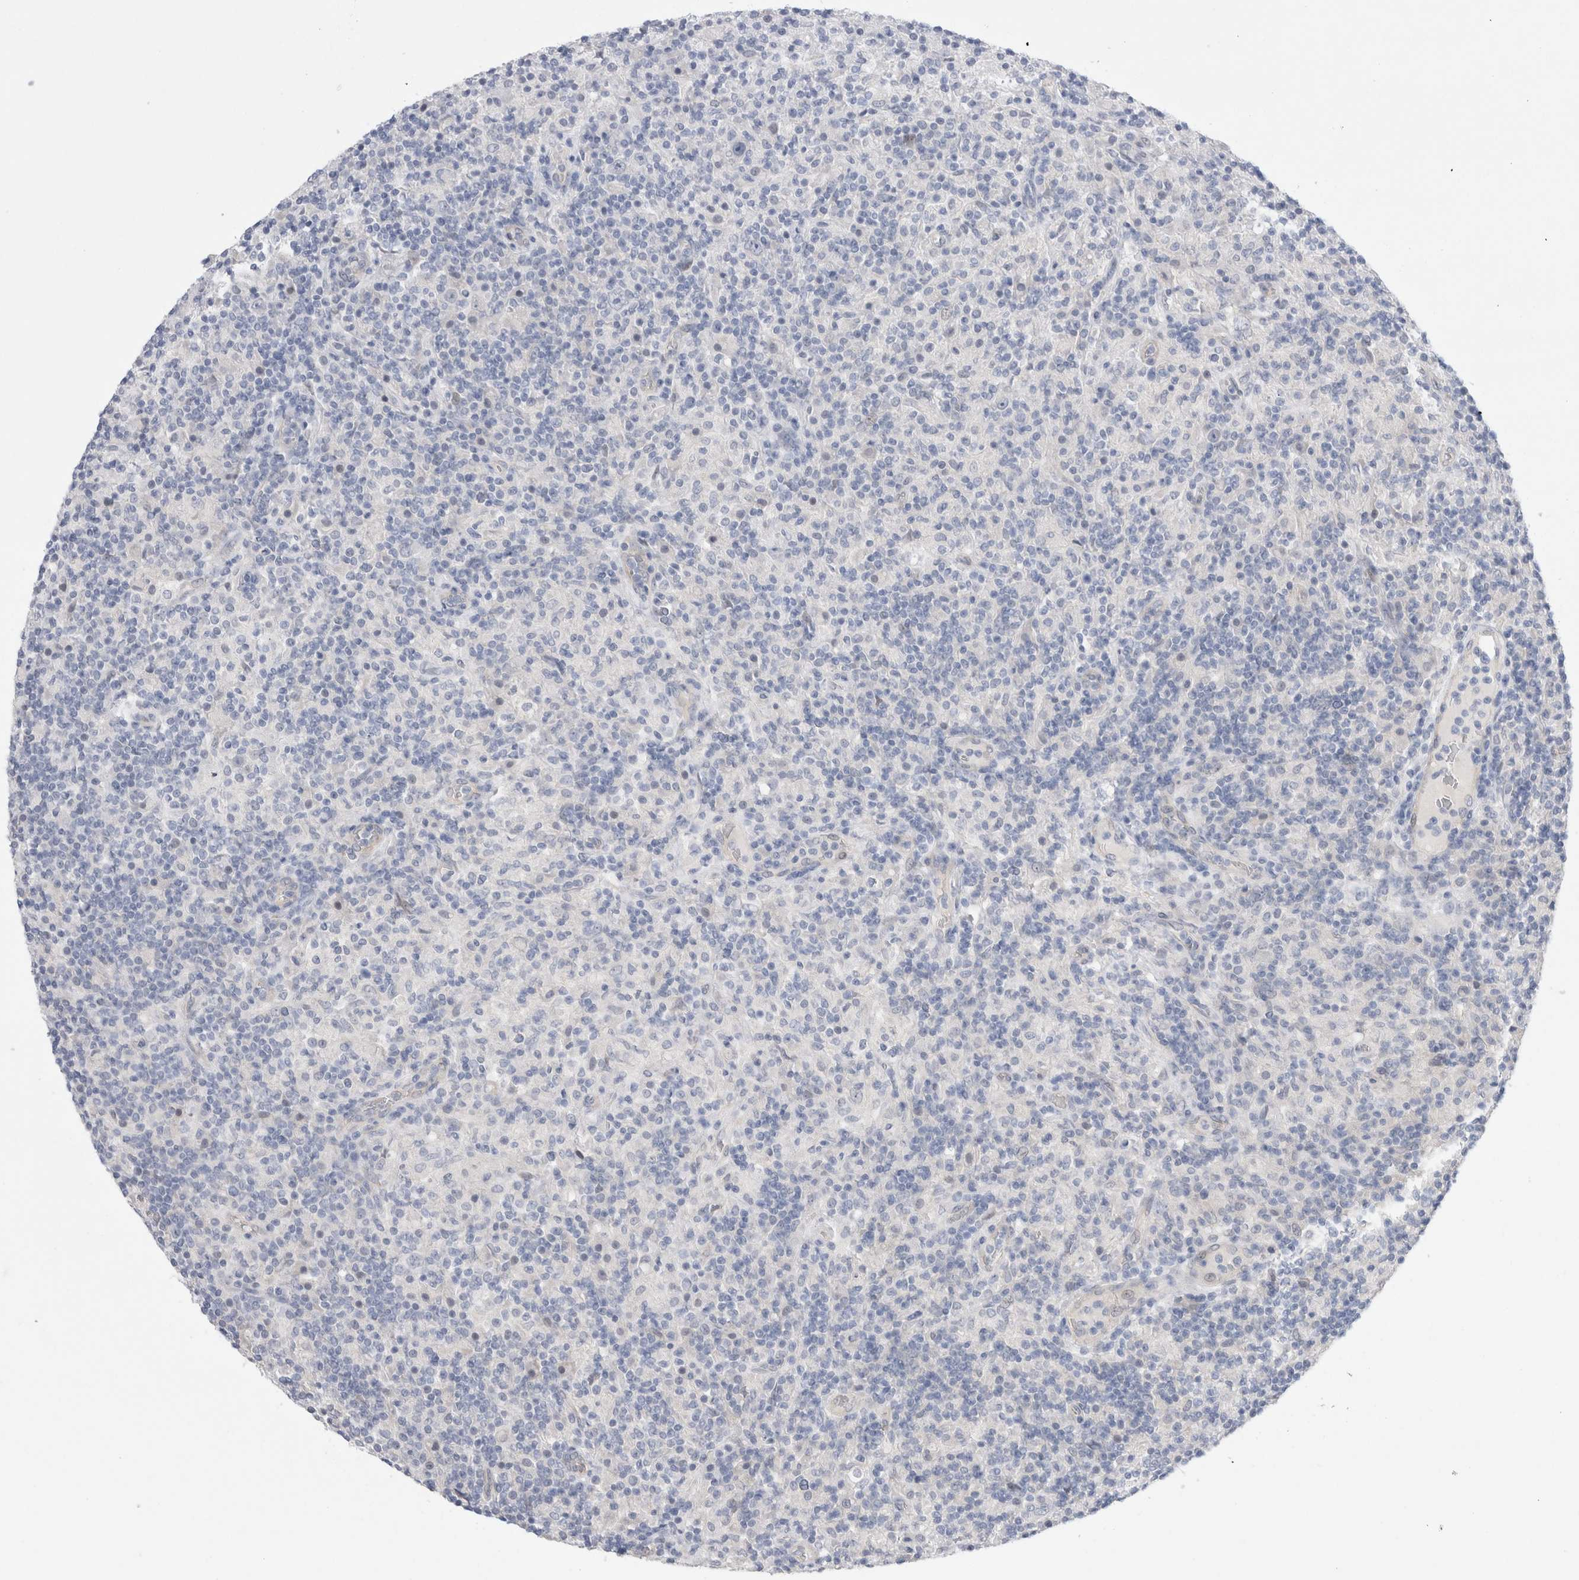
{"staining": {"intensity": "negative", "quantity": "none", "location": "none"}, "tissue": "lymphoma", "cell_type": "Tumor cells", "image_type": "cancer", "snomed": [{"axis": "morphology", "description": "Hodgkin's disease, NOS"}, {"axis": "topography", "description": "Lymph node"}], "caption": "The image reveals no staining of tumor cells in lymphoma.", "gene": "WIPF2", "patient": {"sex": "male", "age": 70}}